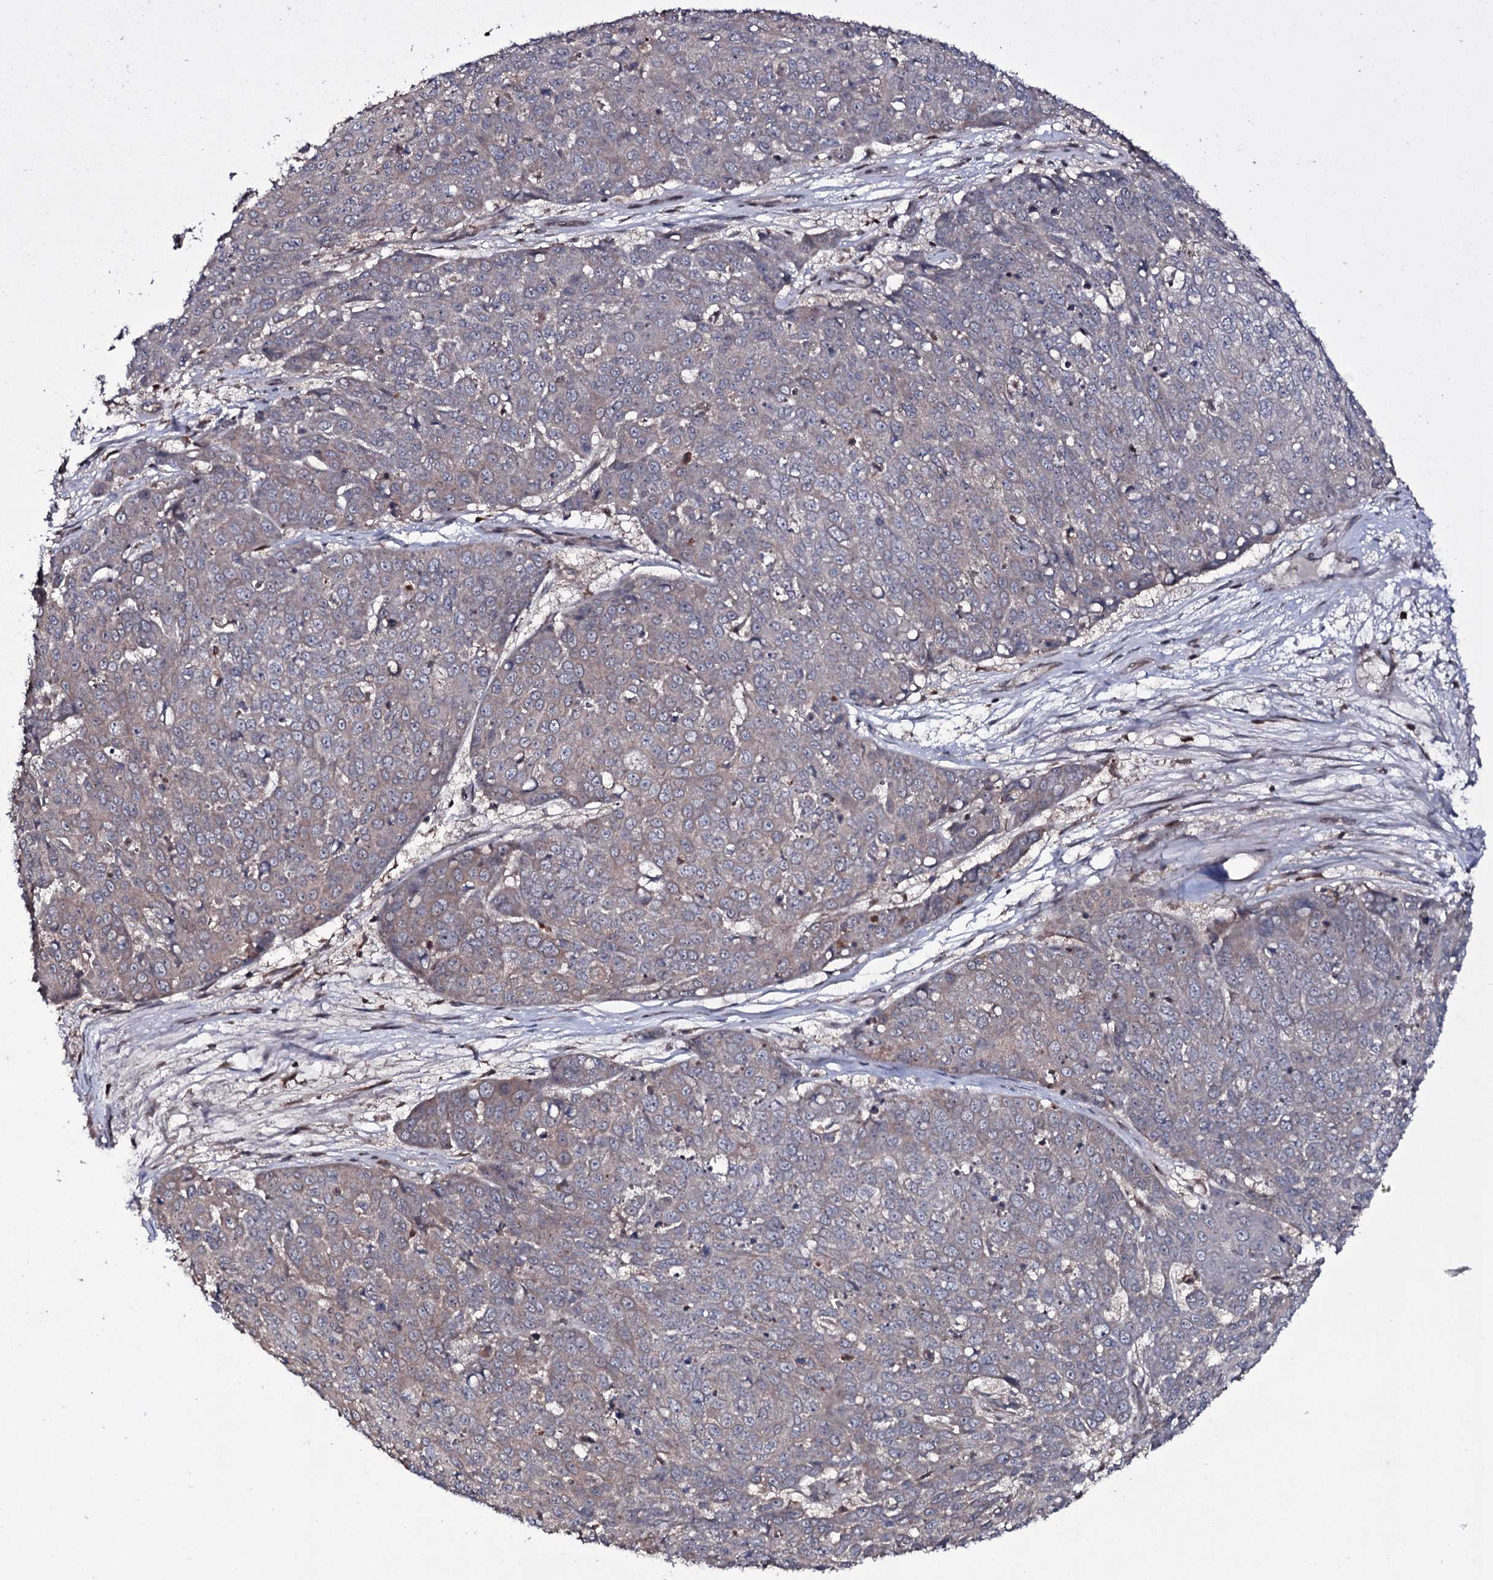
{"staining": {"intensity": "weak", "quantity": "<25%", "location": "cytoplasmic/membranous"}, "tissue": "skin cancer", "cell_type": "Tumor cells", "image_type": "cancer", "snomed": [{"axis": "morphology", "description": "Squamous cell carcinoma, NOS"}, {"axis": "topography", "description": "Skin"}], "caption": "IHC histopathology image of human skin cancer (squamous cell carcinoma) stained for a protein (brown), which exhibits no positivity in tumor cells. (Stains: DAB (3,3'-diaminobenzidine) immunohistochemistry (IHC) with hematoxylin counter stain, Microscopy: brightfield microscopy at high magnification).", "gene": "SNAP23", "patient": {"sex": "male", "age": 71}}